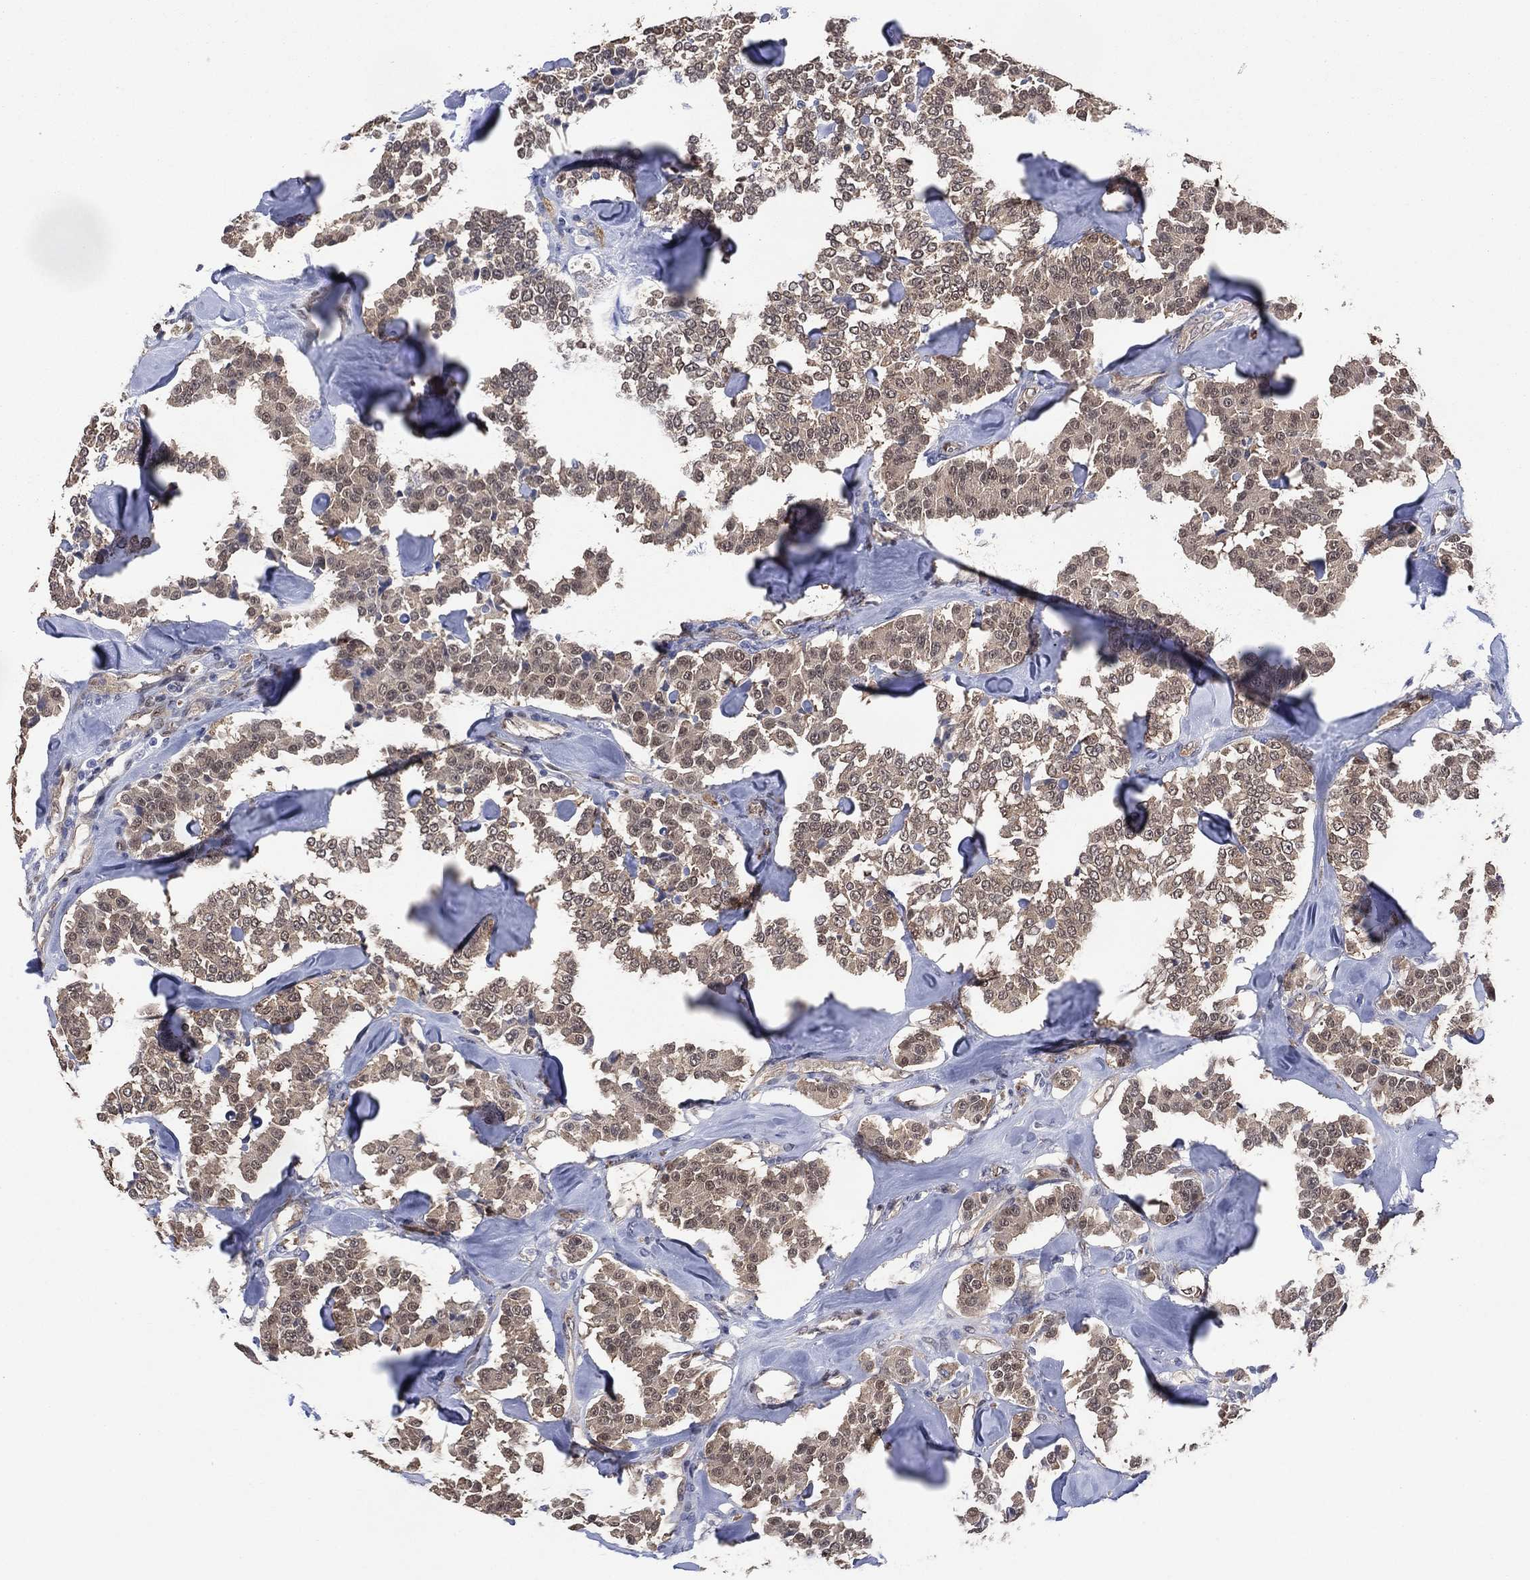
{"staining": {"intensity": "weak", "quantity": ">75%", "location": "cytoplasmic/membranous"}, "tissue": "carcinoid", "cell_type": "Tumor cells", "image_type": "cancer", "snomed": [{"axis": "morphology", "description": "Carcinoid, malignant, NOS"}, {"axis": "topography", "description": "Pancreas"}], "caption": "Immunohistochemistry (IHC) (DAB) staining of human carcinoid displays weak cytoplasmic/membranous protein staining in approximately >75% of tumor cells.", "gene": "AK1", "patient": {"sex": "male", "age": 41}}